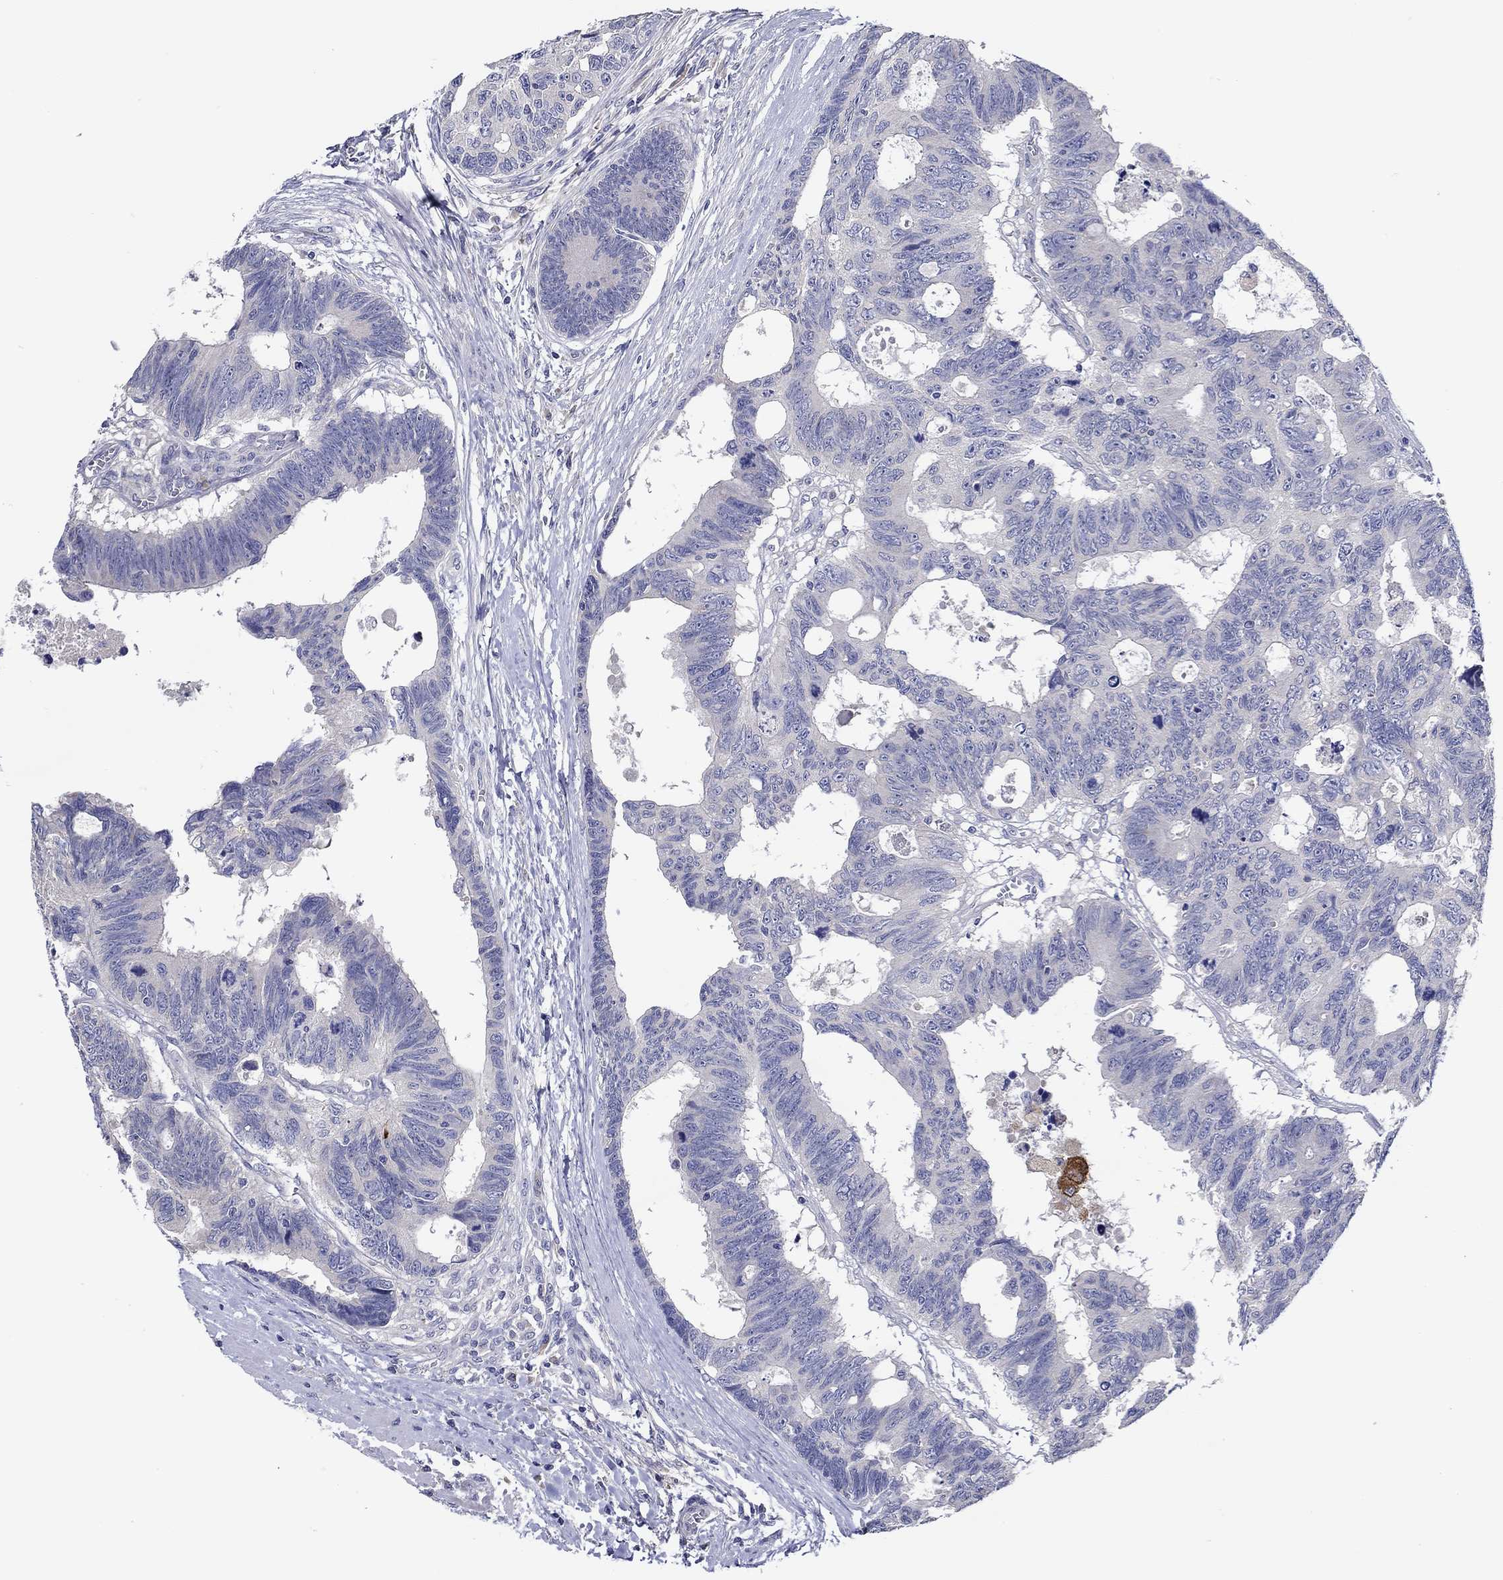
{"staining": {"intensity": "negative", "quantity": "none", "location": "none"}, "tissue": "colorectal cancer", "cell_type": "Tumor cells", "image_type": "cancer", "snomed": [{"axis": "morphology", "description": "Adenocarcinoma, NOS"}, {"axis": "topography", "description": "Colon"}], "caption": "Immunohistochemistry (IHC) photomicrograph of neoplastic tissue: human colorectal cancer (adenocarcinoma) stained with DAB exhibits no significant protein positivity in tumor cells.", "gene": "CHIT1", "patient": {"sex": "female", "age": 77}}